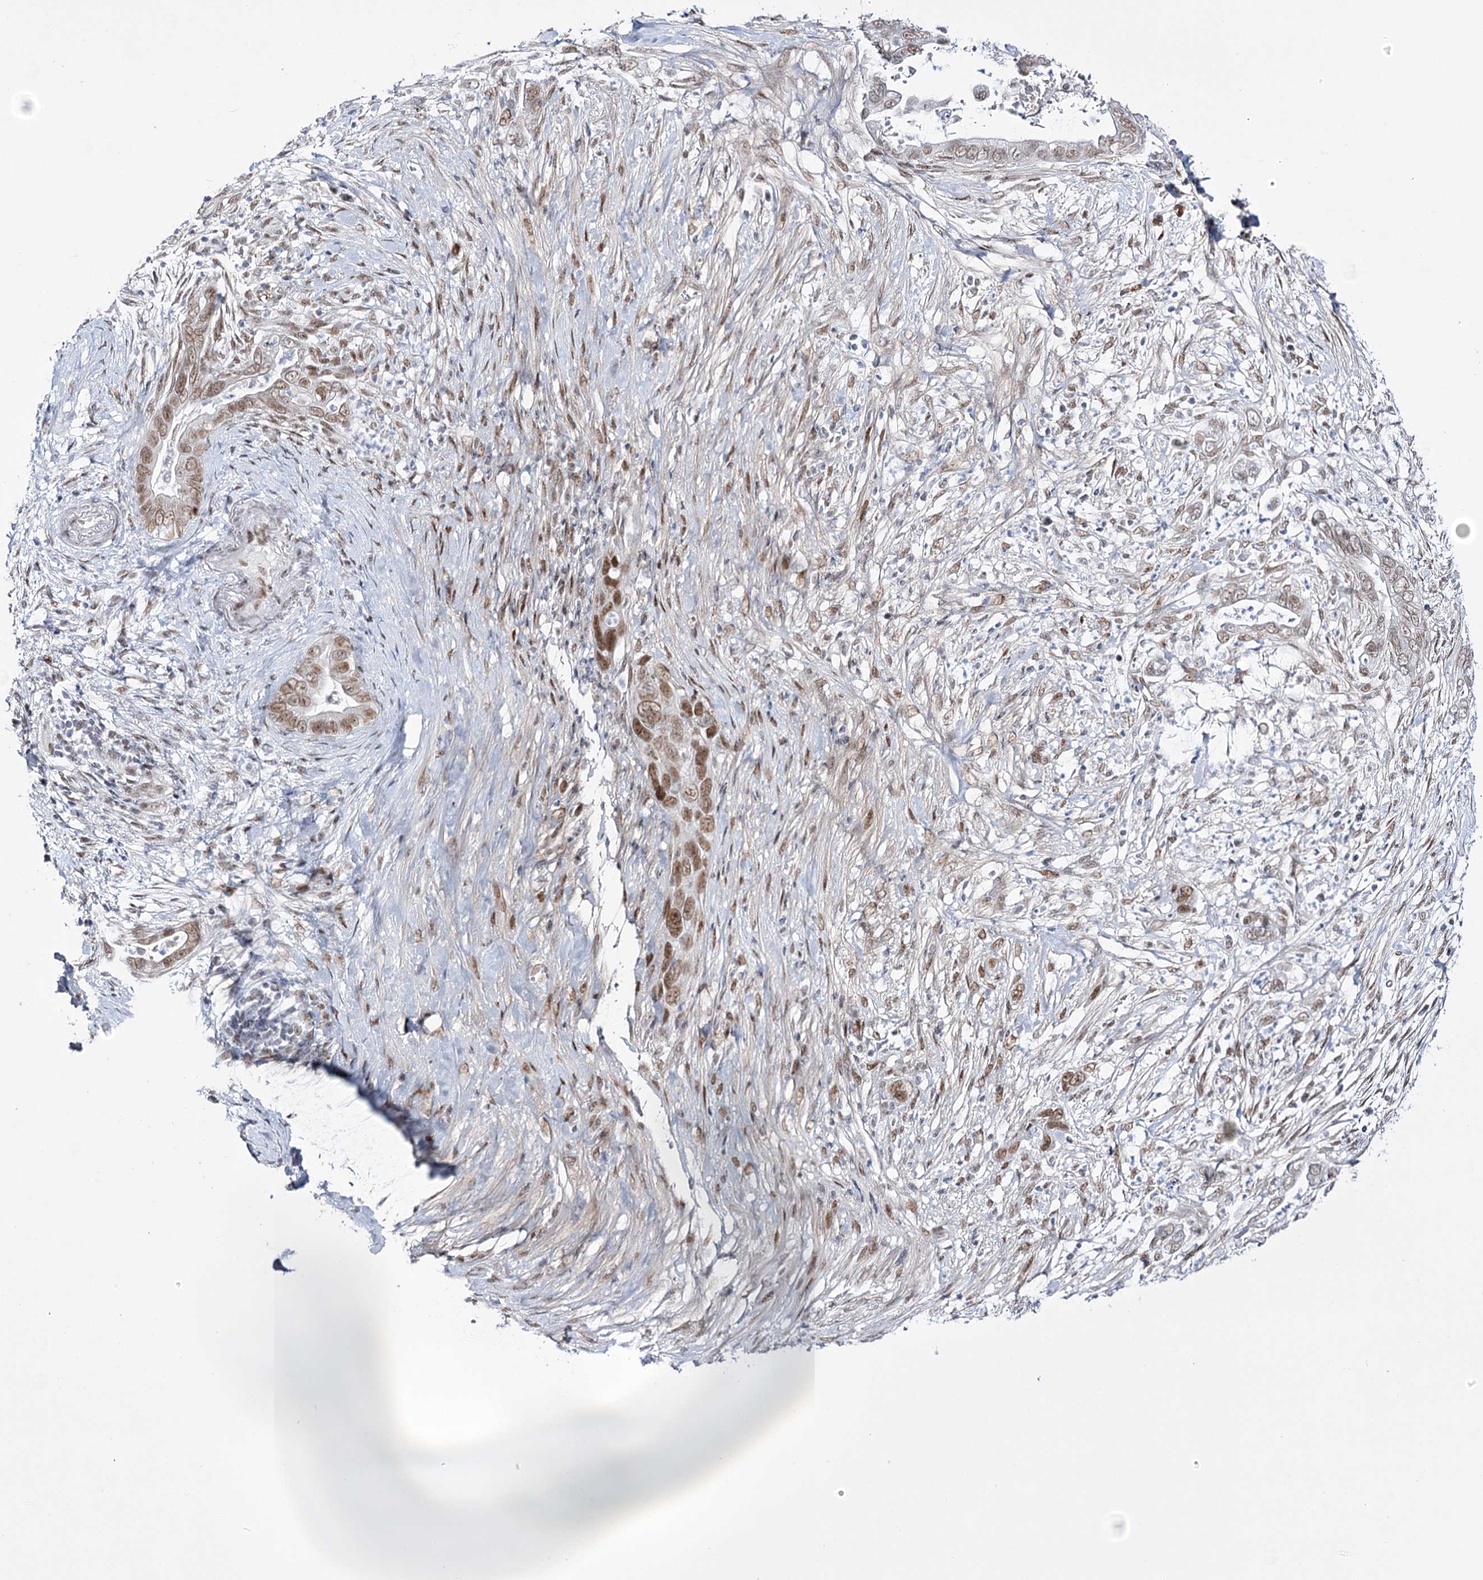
{"staining": {"intensity": "moderate", "quantity": ">75%", "location": "nuclear"}, "tissue": "pancreatic cancer", "cell_type": "Tumor cells", "image_type": "cancer", "snomed": [{"axis": "morphology", "description": "Adenocarcinoma, NOS"}, {"axis": "topography", "description": "Pancreas"}], "caption": "DAB (3,3'-diaminobenzidine) immunohistochemical staining of human pancreatic cancer exhibits moderate nuclear protein expression in approximately >75% of tumor cells.", "gene": "RBM15B", "patient": {"sex": "male", "age": 75}}